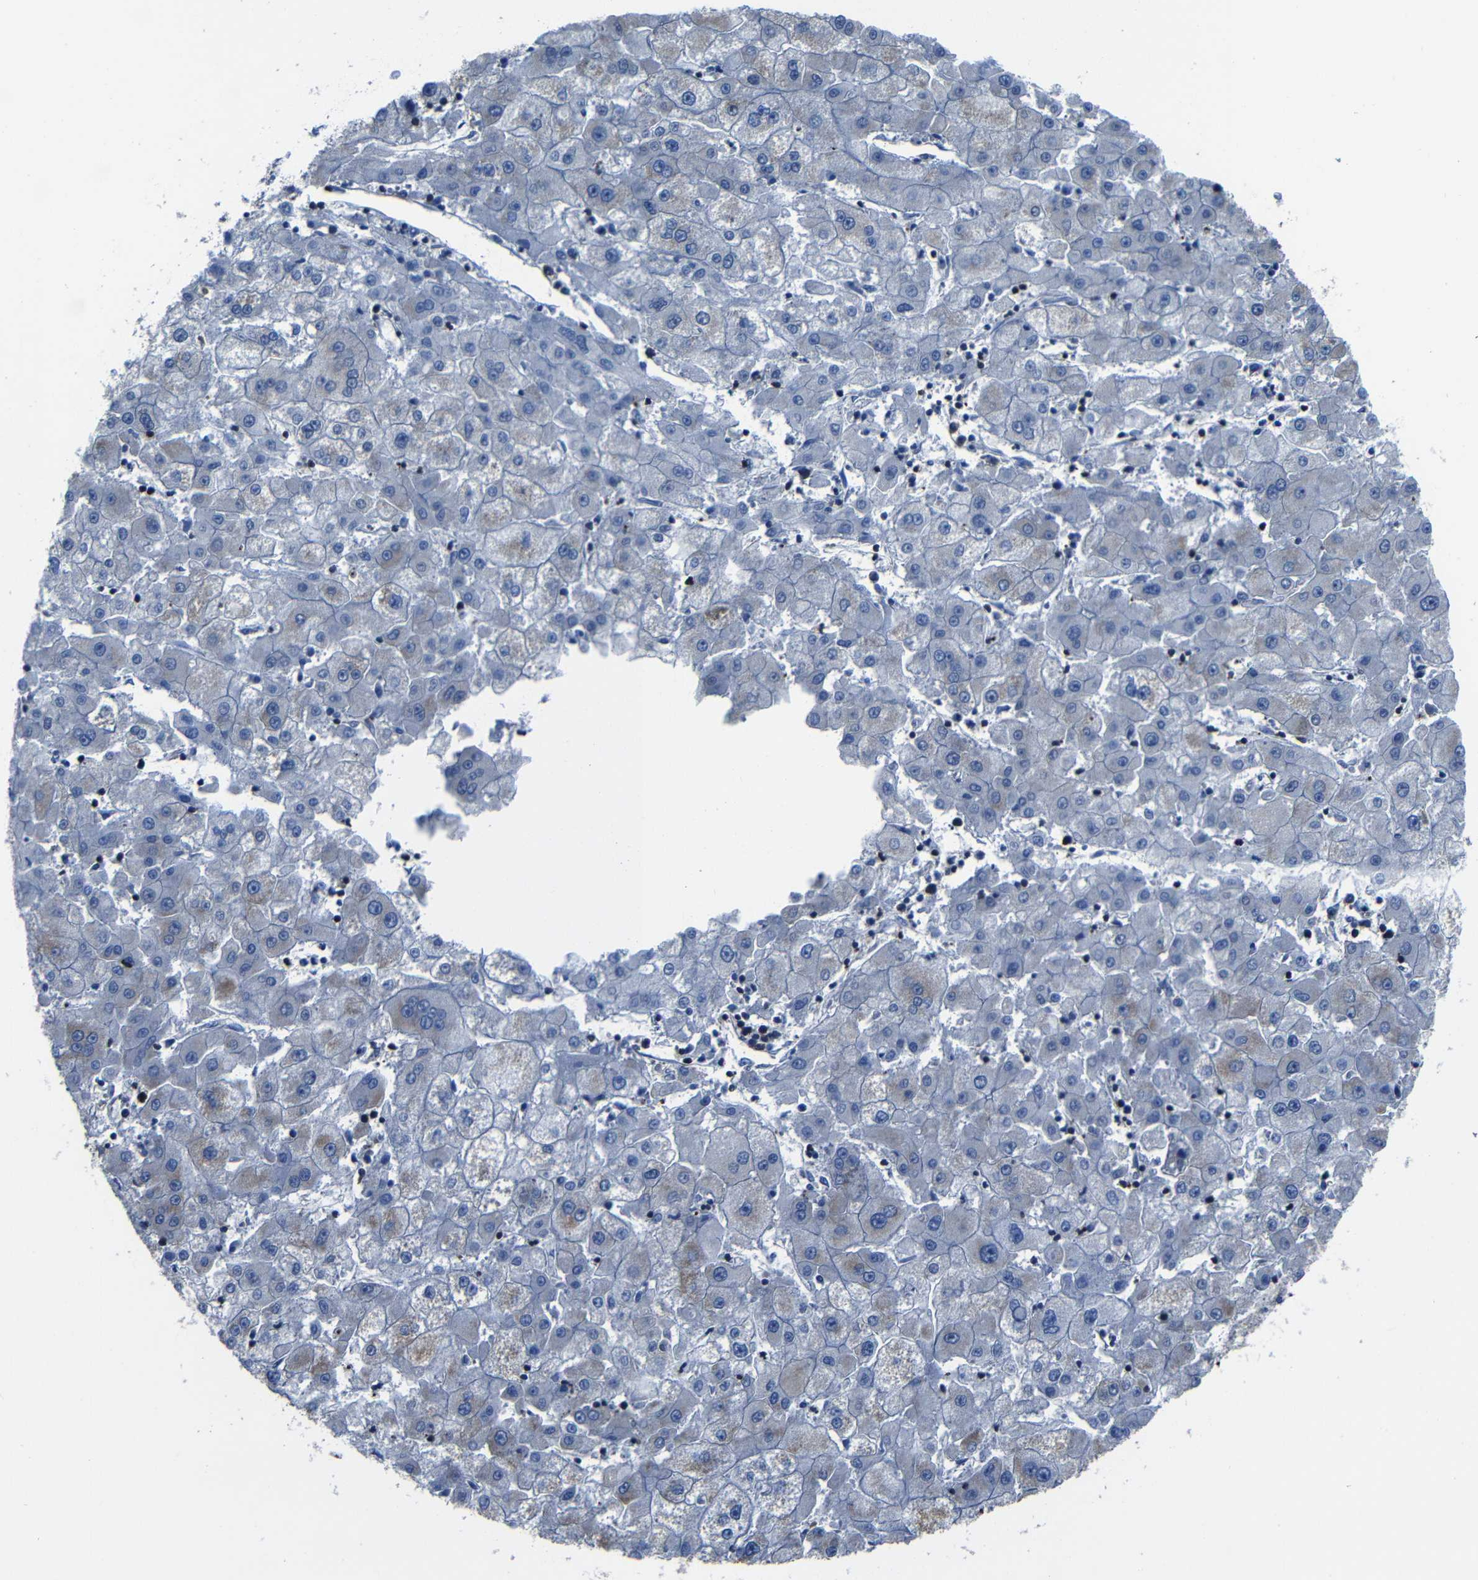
{"staining": {"intensity": "negative", "quantity": "none", "location": "none"}, "tissue": "liver cancer", "cell_type": "Tumor cells", "image_type": "cancer", "snomed": [{"axis": "morphology", "description": "Carcinoma, Hepatocellular, NOS"}, {"axis": "topography", "description": "Liver"}], "caption": "This is an IHC photomicrograph of human liver cancer. There is no positivity in tumor cells.", "gene": "ARHGEF1", "patient": {"sex": "male", "age": 72}}